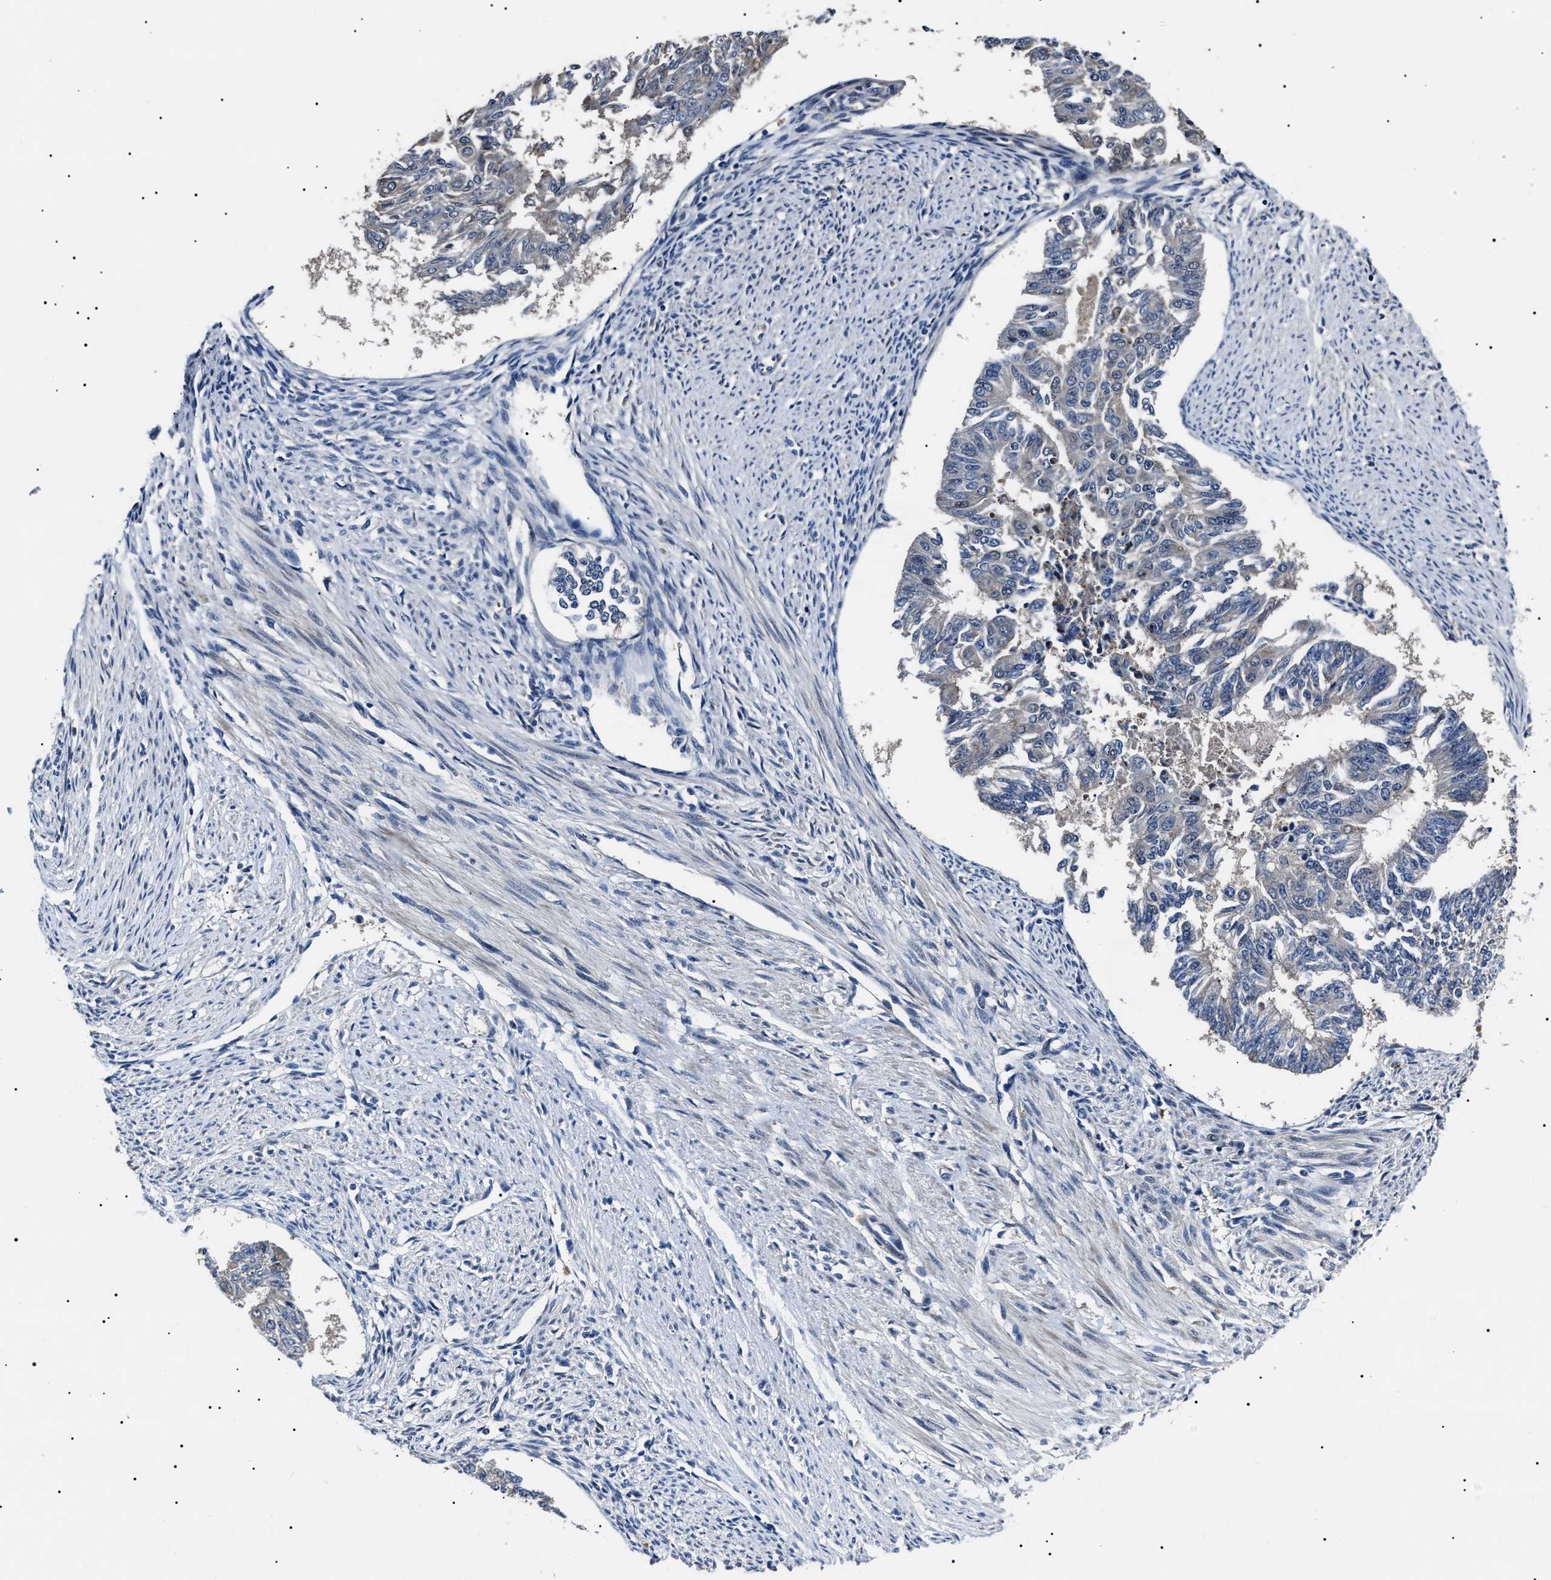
{"staining": {"intensity": "negative", "quantity": "none", "location": "none"}, "tissue": "endometrial cancer", "cell_type": "Tumor cells", "image_type": "cancer", "snomed": [{"axis": "morphology", "description": "Adenocarcinoma, NOS"}, {"axis": "topography", "description": "Endometrium"}], "caption": "Endometrial adenocarcinoma stained for a protein using IHC demonstrates no staining tumor cells.", "gene": "IFT81", "patient": {"sex": "female", "age": 32}}